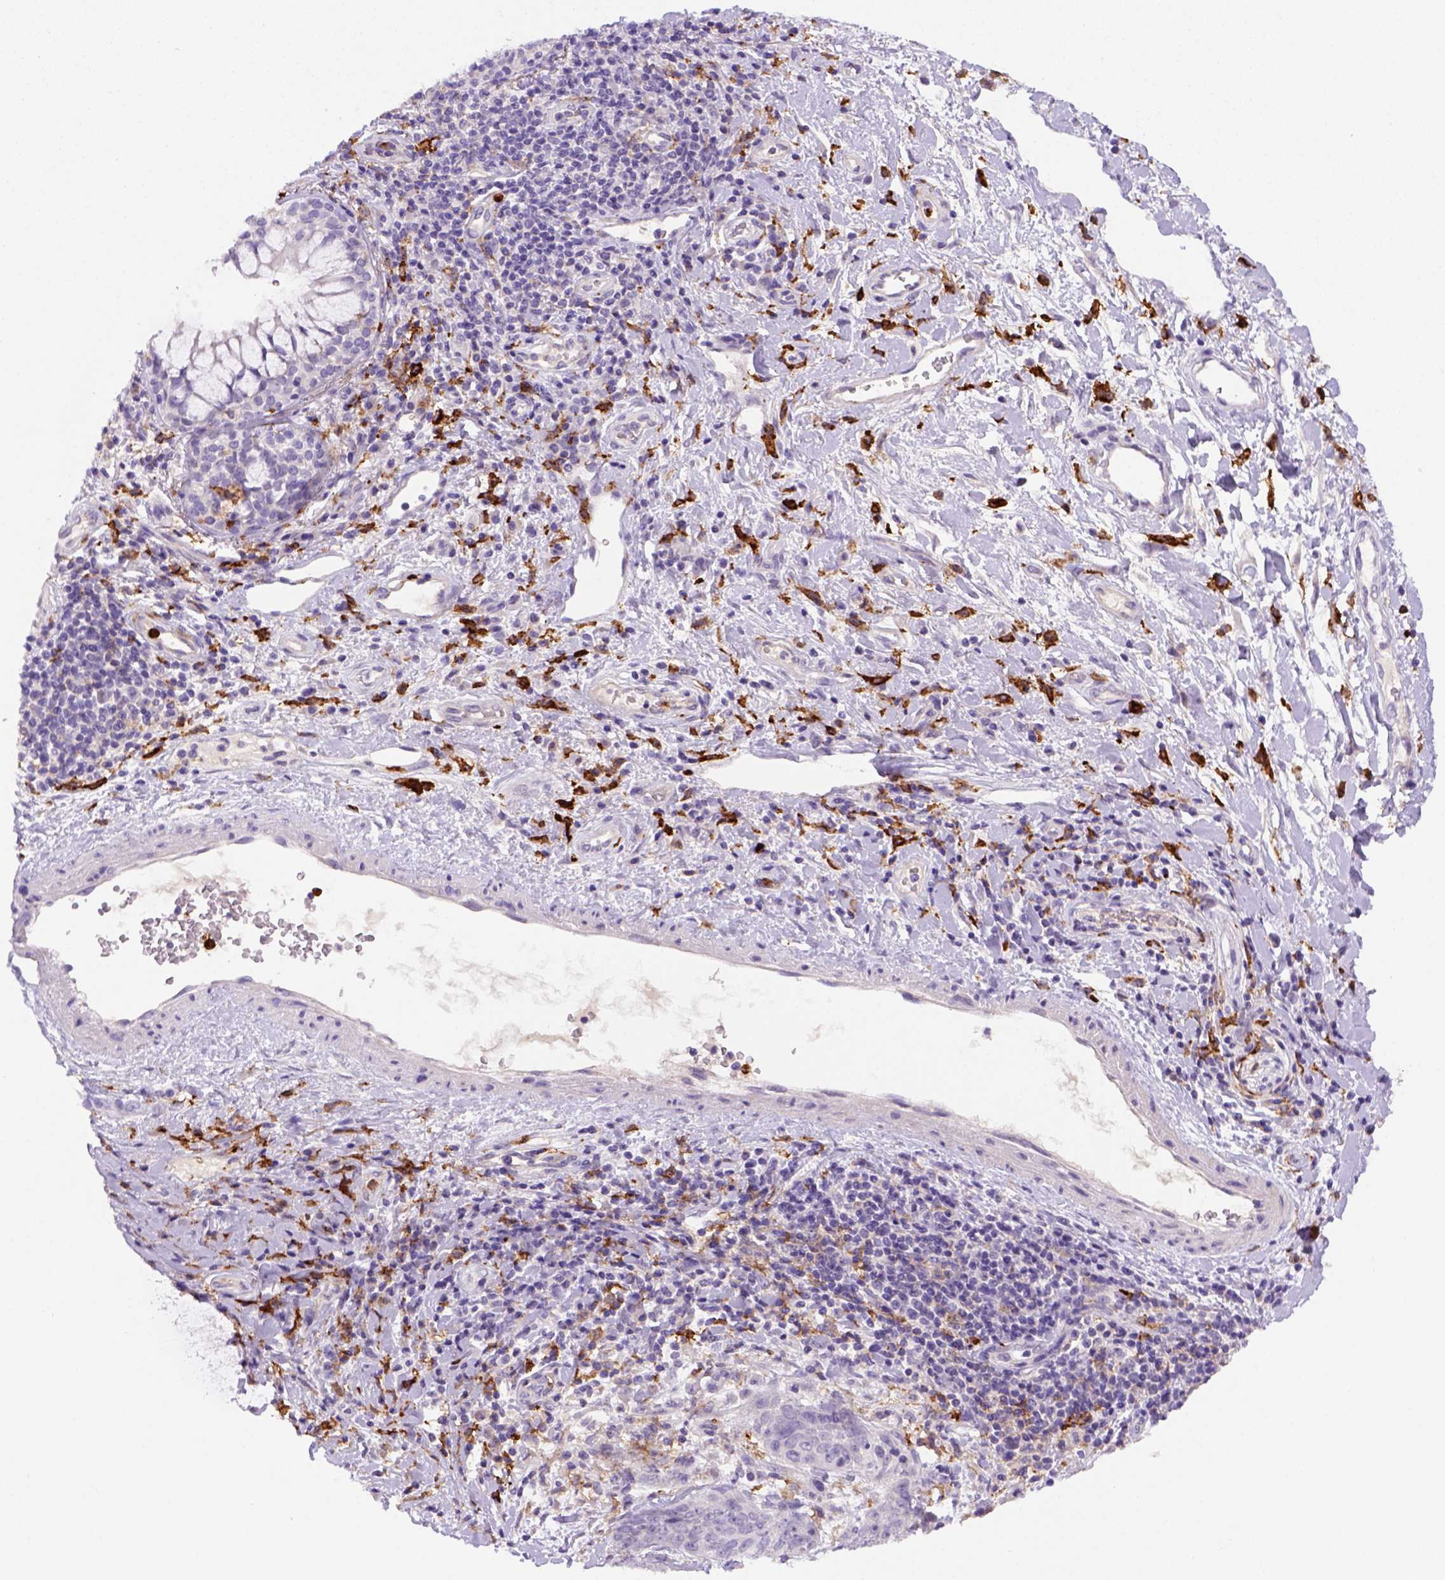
{"staining": {"intensity": "negative", "quantity": "none", "location": "none"}, "tissue": "lung cancer", "cell_type": "Tumor cells", "image_type": "cancer", "snomed": [{"axis": "morphology", "description": "Normal tissue, NOS"}, {"axis": "morphology", "description": "Squamous cell carcinoma, NOS"}, {"axis": "topography", "description": "Bronchus"}, {"axis": "topography", "description": "Lung"}], "caption": "There is no significant expression in tumor cells of squamous cell carcinoma (lung).", "gene": "CD14", "patient": {"sex": "male", "age": 64}}